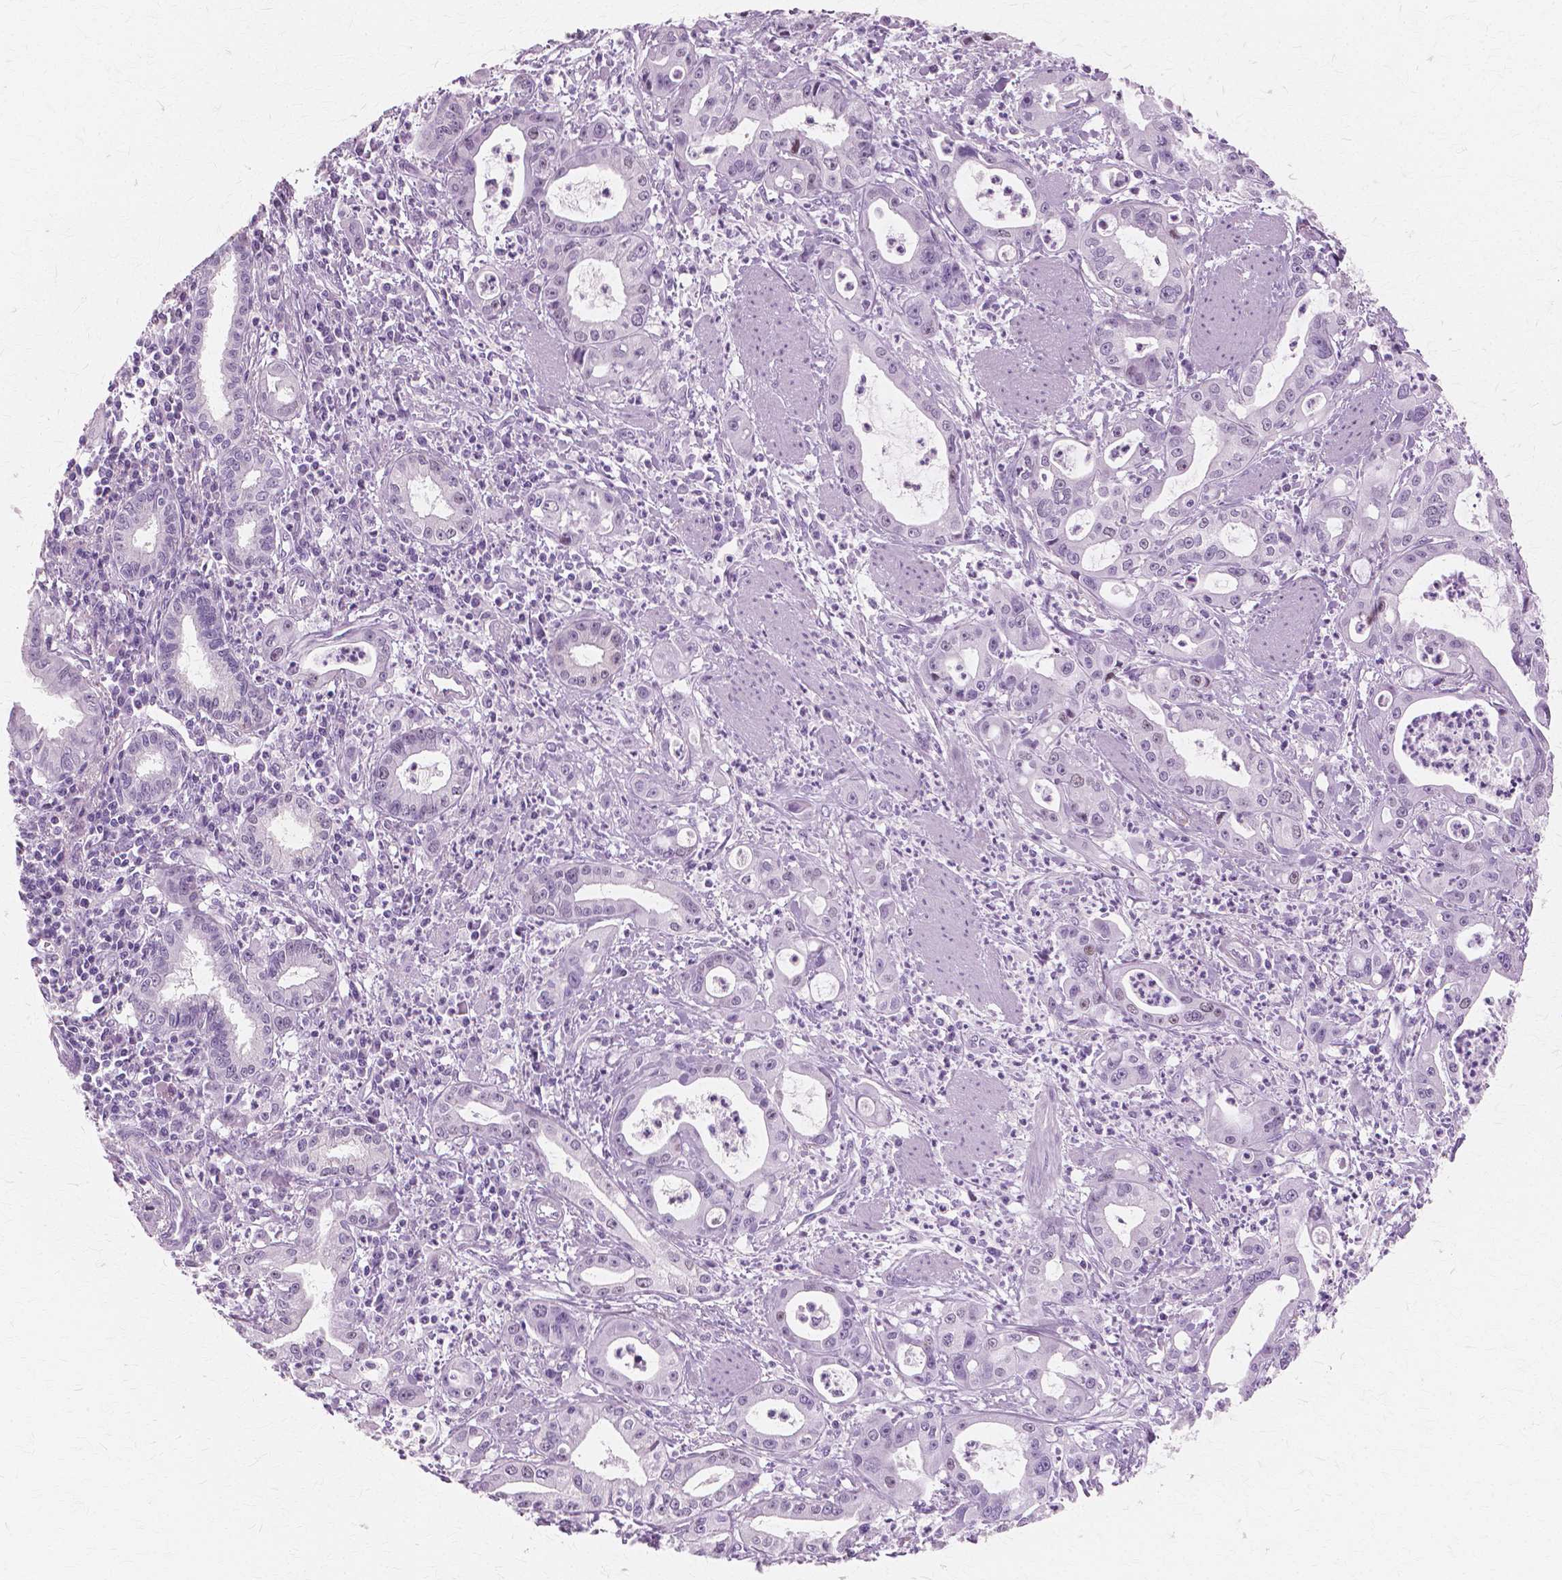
{"staining": {"intensity": "negative", "quantity": "none", "location": "none"}, "tissue": "pancreatic cancer", "cell_type": "Tumor cells", "image_type": "cancer", "snomed": [{"axis": "morphology", "description": "Adenocarcinoma, NOS"}, {"axis": "topography", "description": "Pancreas"}], "caption": "Micrograph shows no protein expression in tumor cells of pancreatic adenocarcinoma tissue.", "gene": "SFTPD", "patient": {"sex": "male", "age": 72}}